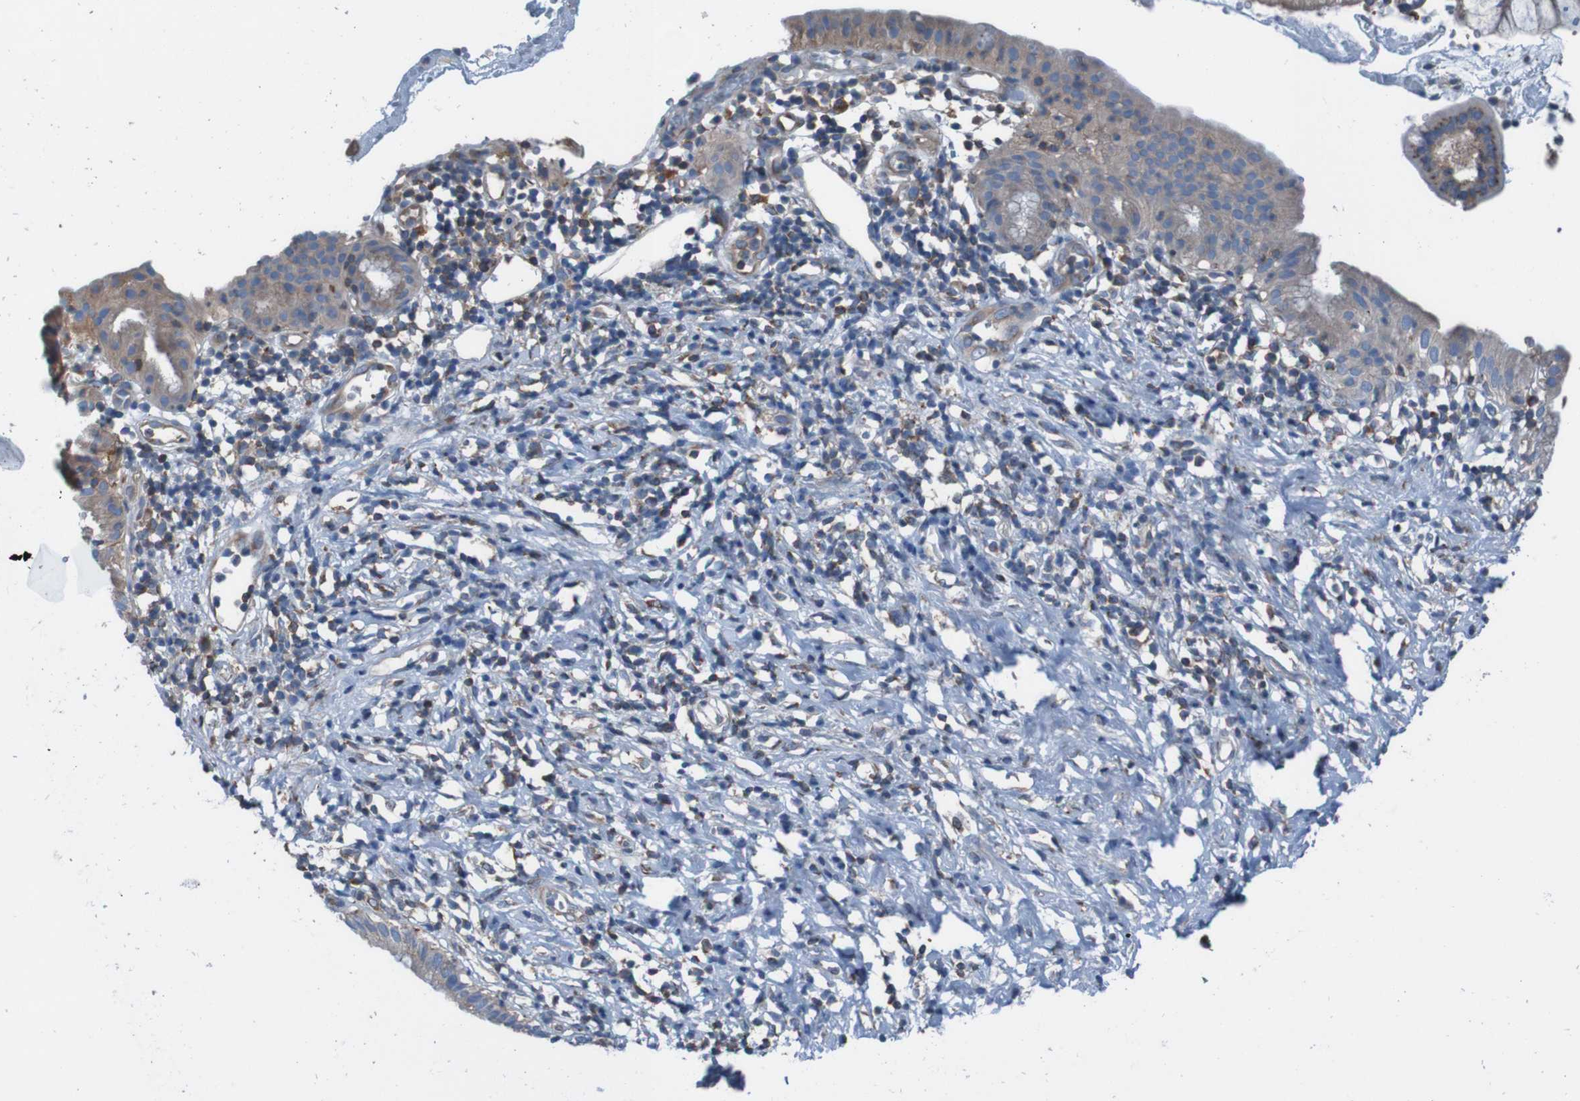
{"staining": {"intensity": "moderate", "quantity": "25%-75%", "location": "cytoplasmic/membranous"}, "tissue": "pancreatic cancer", "cell_type": "Tumor cells", "image_type": "cancer", "snomed": [{"axis": "morphology", "description": "Adenocarcinoma, NOS"}, {"axis": "morphology", "description": "Adenocarcinoma, metastatic, NOS"}, {"axis": "topography", "description": "Lymph node"}, {"axis": "topography", "description": "Pancreas"}, {"axis": "topography", "description": "Duodenum"}], "caption": "A medium amount of moderate cytoplasmic/membranous positivity is appreciated in approximately 25%-75% of tumor cells in pancreatic cancer (adenocarcinoma) tissue.", "gene": "MINAR1", "patient": {"sex": "female", "age": 64}}